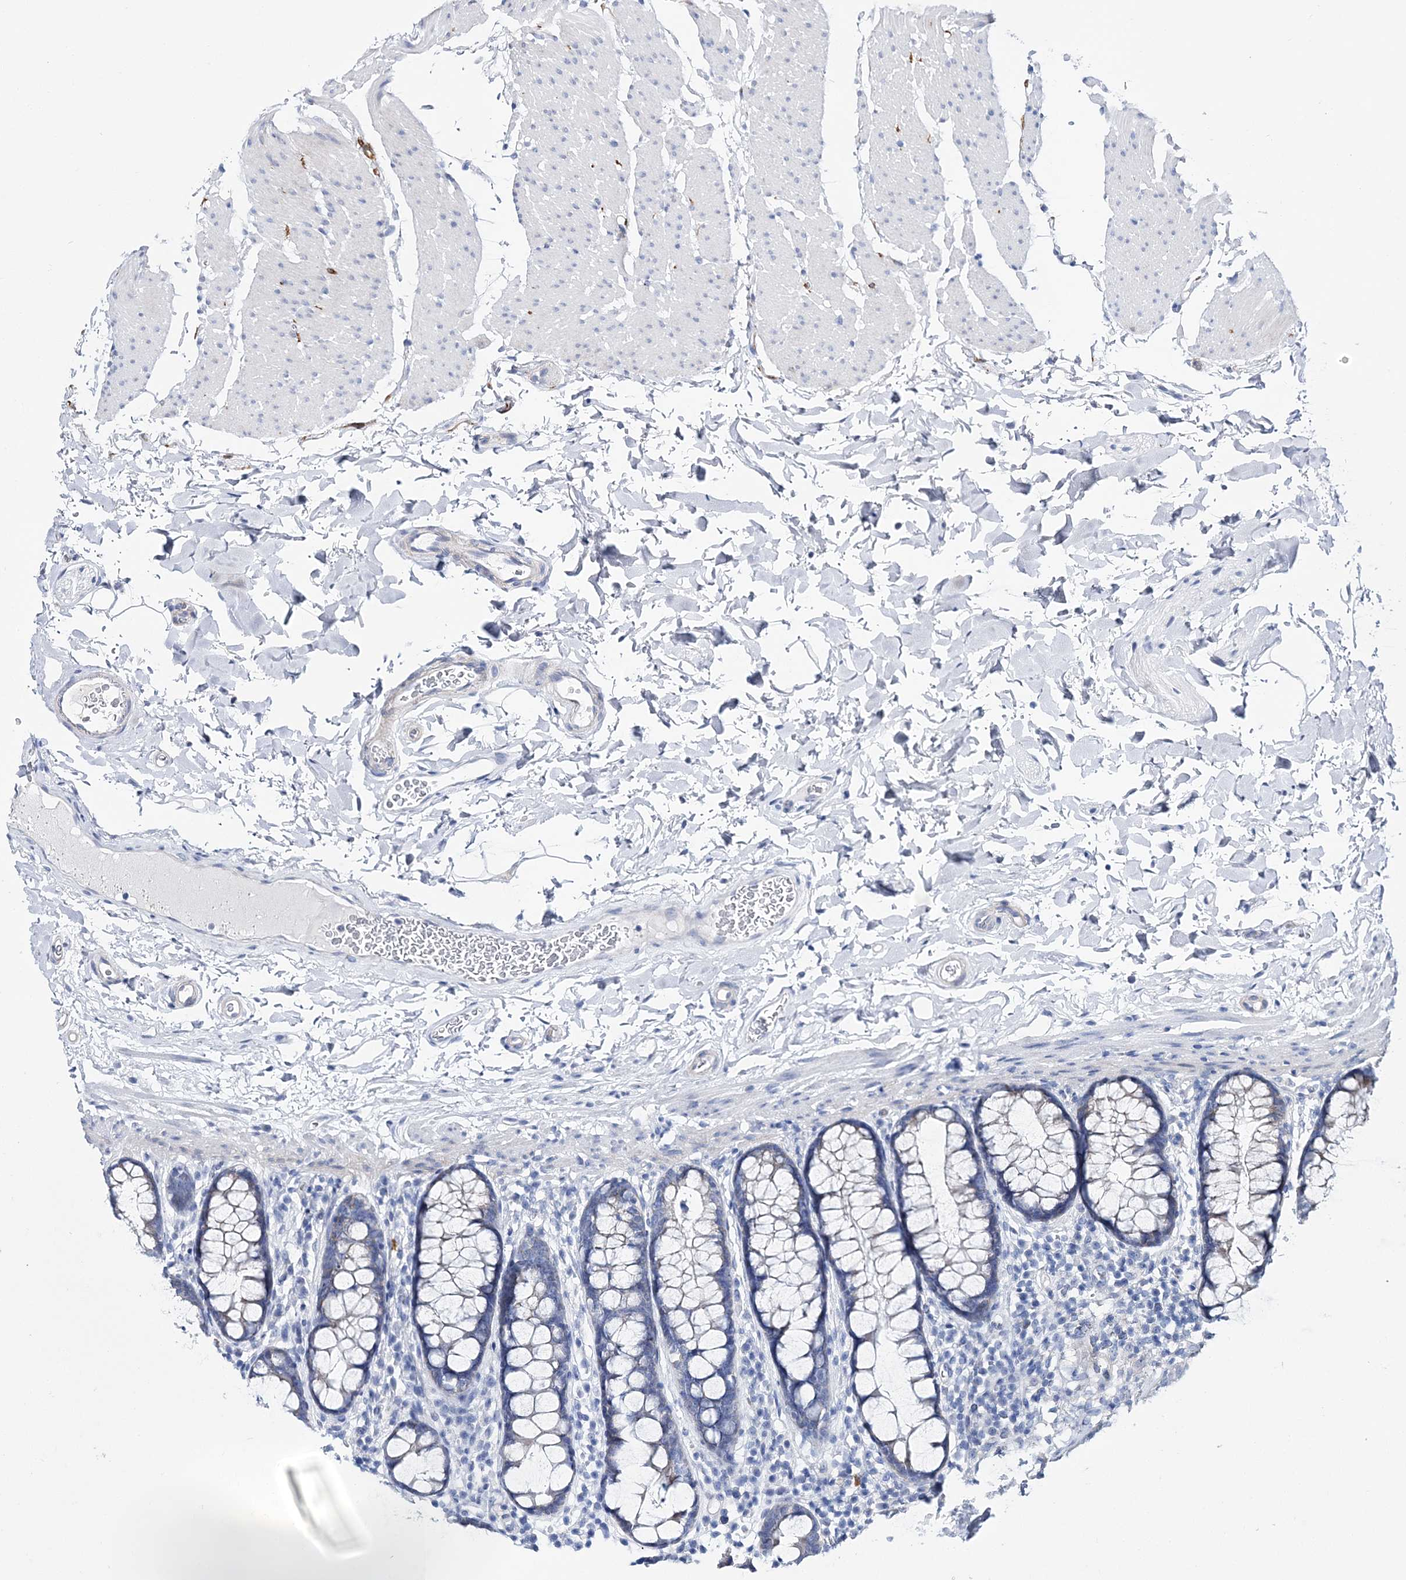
{"staining": {"intensity": "negative", "quantity": "none", "location": "none"}, "tissue": "colon", "cell_type": "Endothelial cells", "image_type": "normal", "snomed": [{"axis": "morphology", "description": "Normal tissue, NOS"}, {"axis": "topography", "description": "Colon"}], "caption": "Immunohistochemistry of benign human colon shows no staining in endothelial cells.", "gene": "ANO1", "patient": {"sex": "female", "age": 80}}